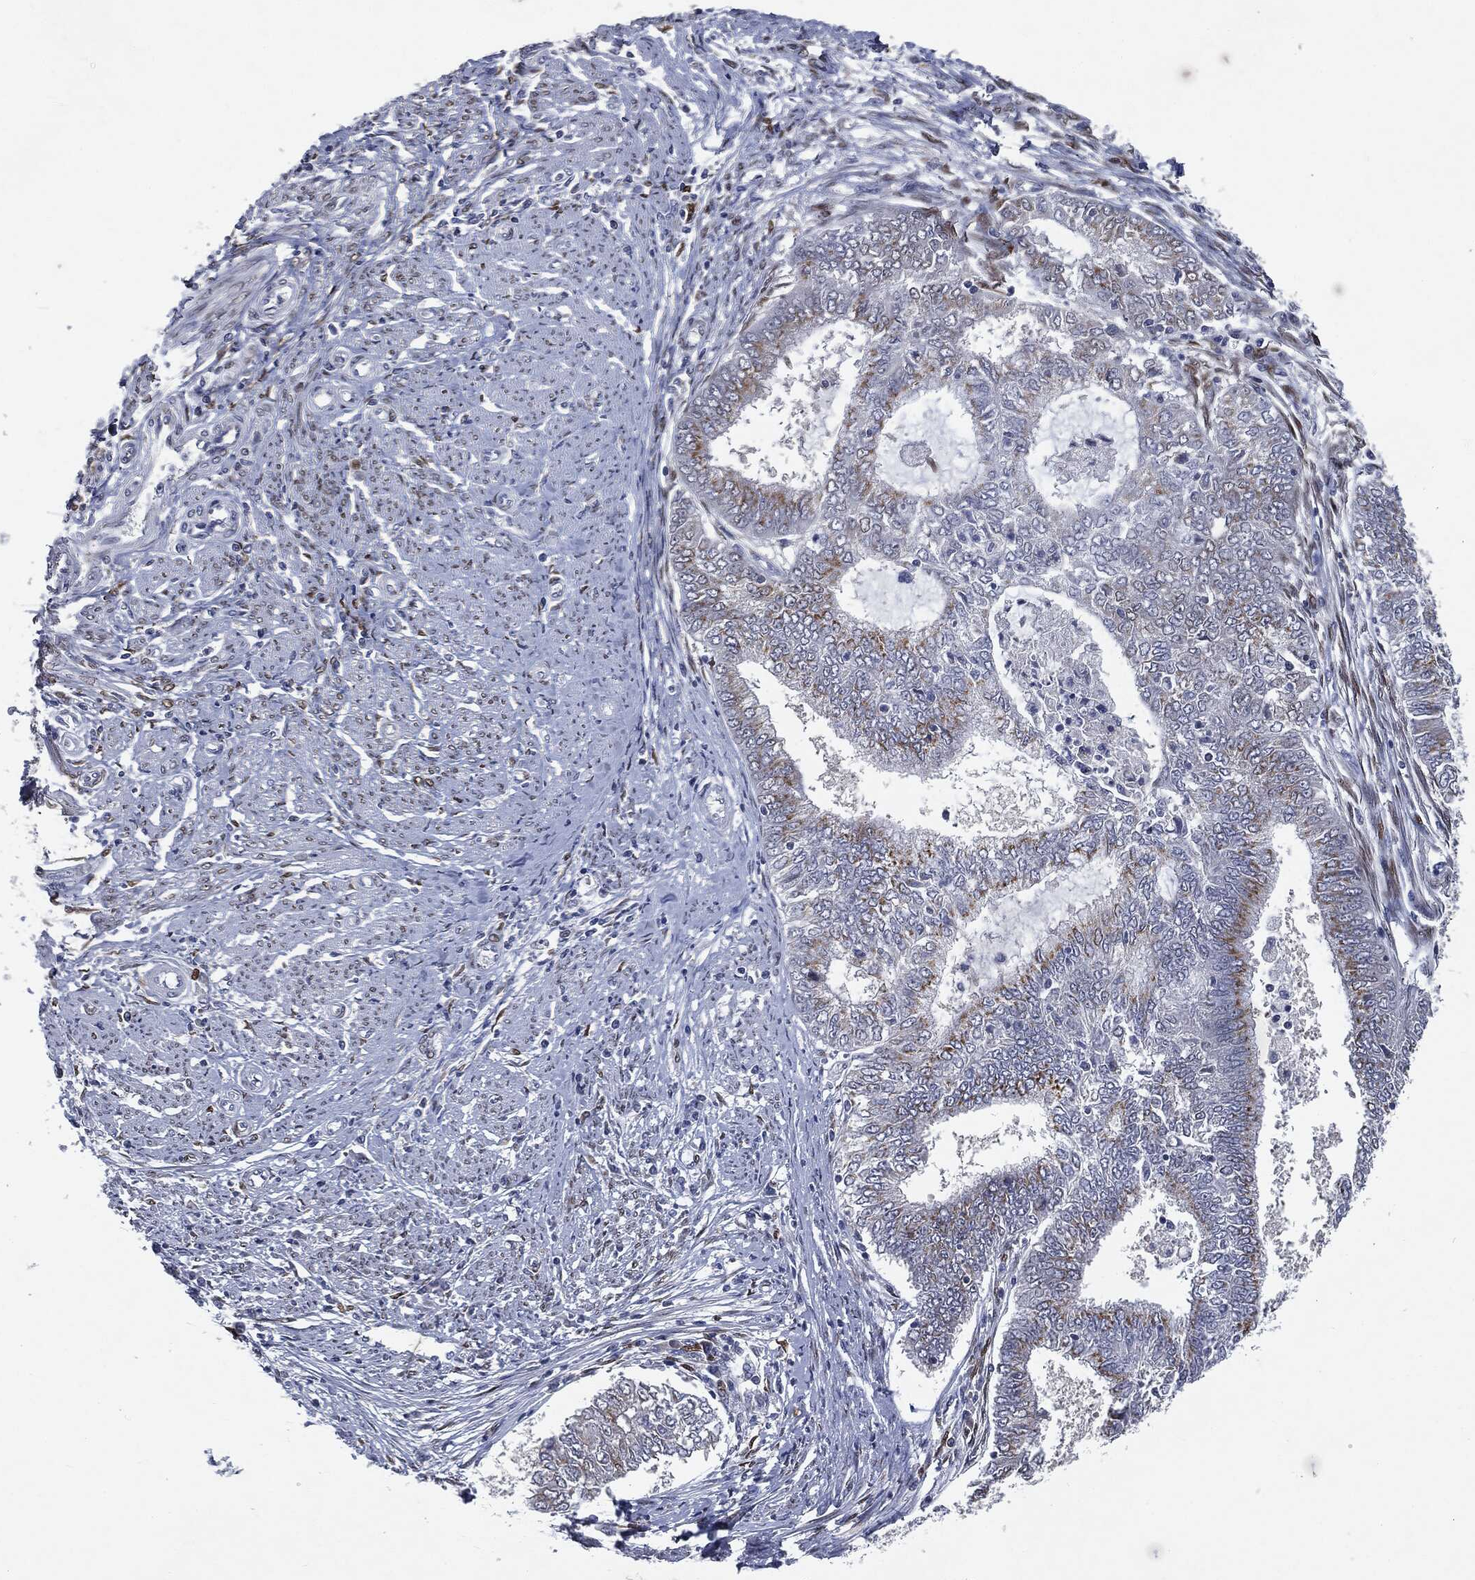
{"staining": {"intensity": "moderate", "quantity": "<25%", "location": "cytoplasmic/membranous"}, "tissue": "endometrial cancer", "cell_type": "Tumor cells", "image_type": "cancer", "snomed": [{"axis": "morphology", "description": "Adenocarcinoma, NOS"}, {"axis": "topography", "description": "Endometrium"}], "caption": "Immunohistochemical staining of endometrial cancer (adenocarcinoma) reveals moderate cytoplasmic/membranous protein positivity in about <25% of tumor cells.", "gene": "CASD1", "patient": {"sex": "female", "age": 62}}